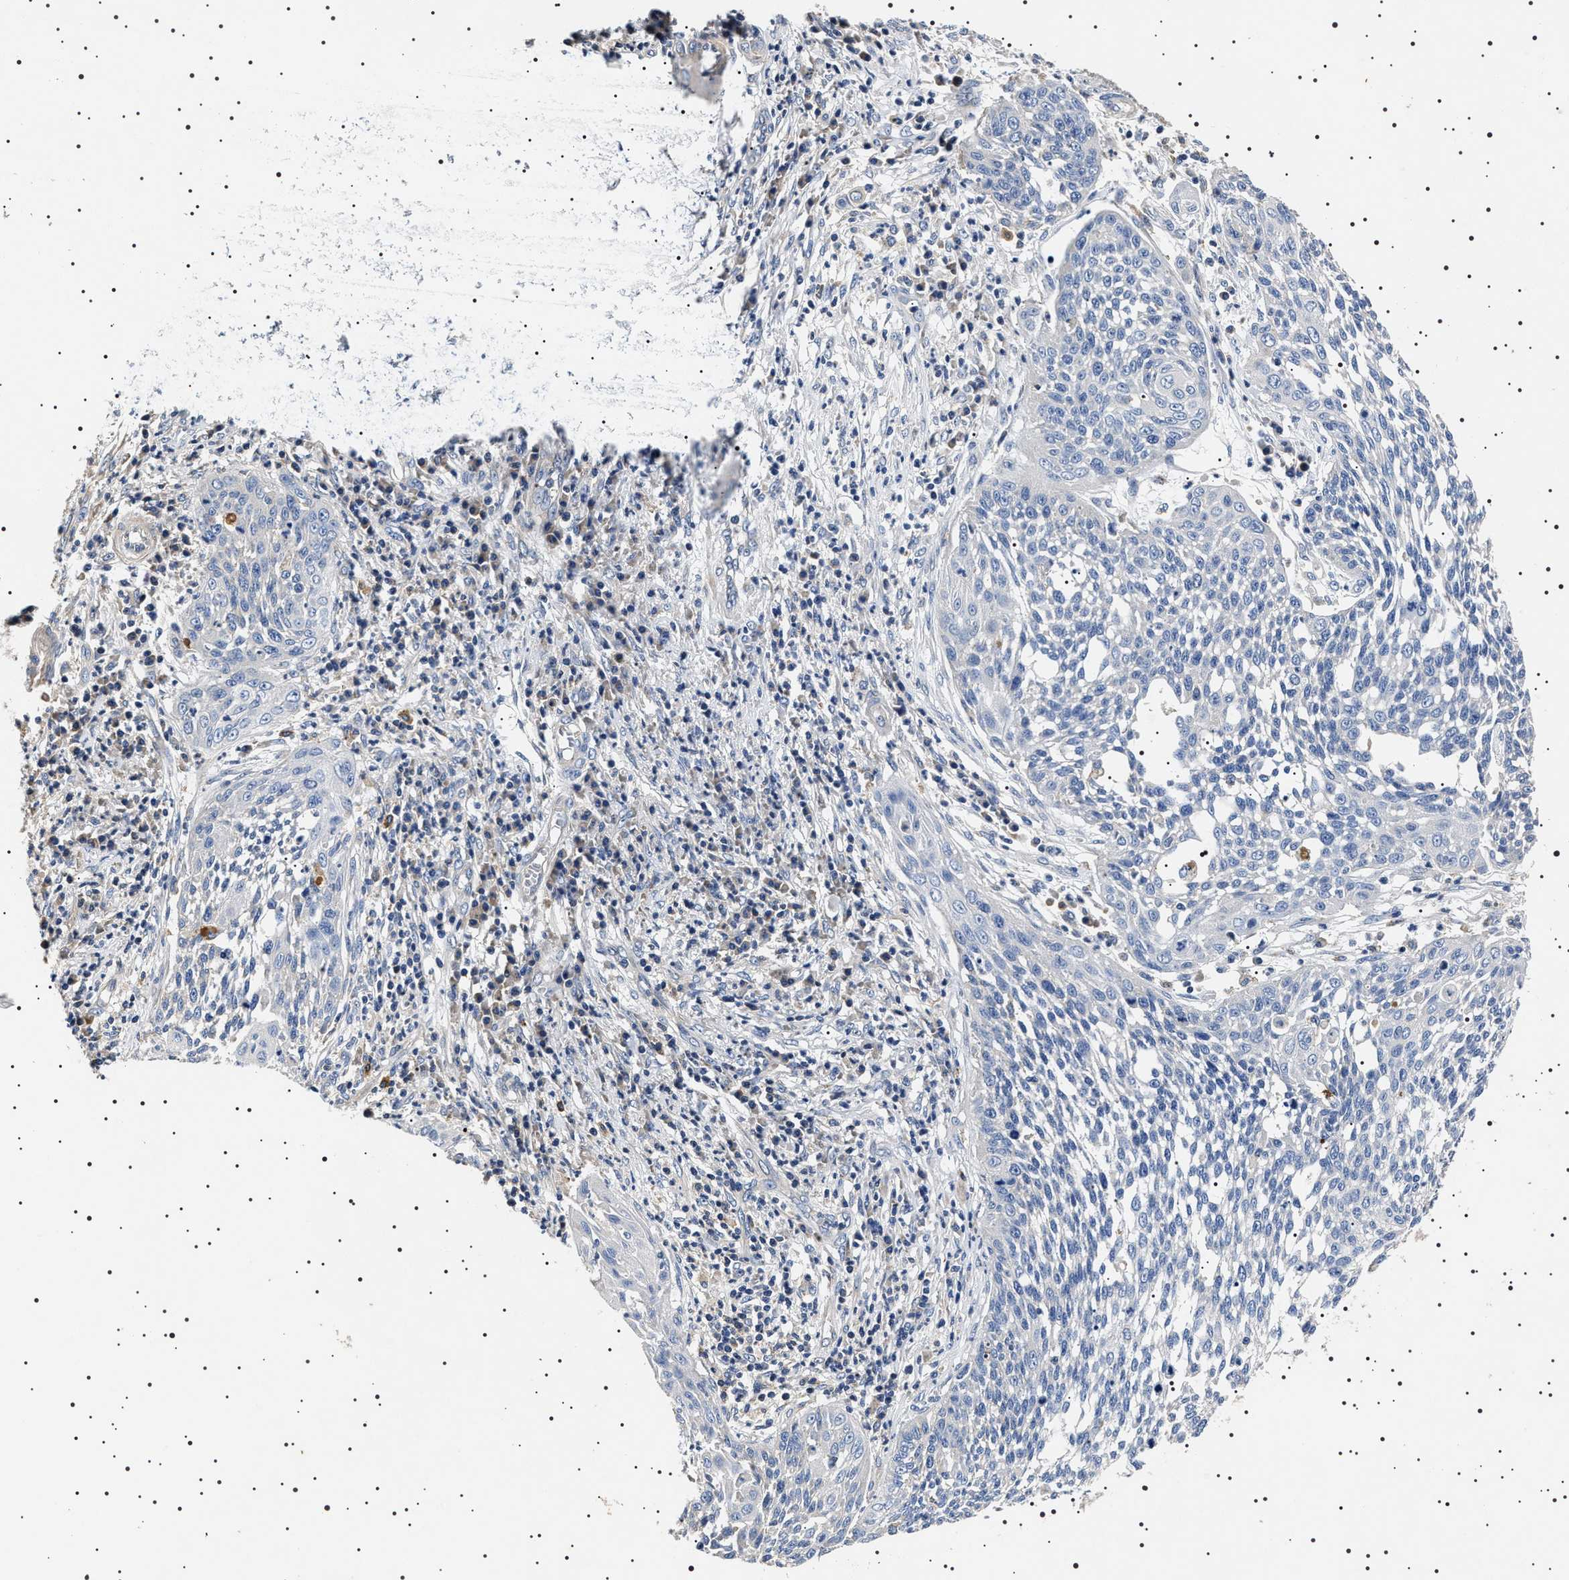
{"staining": {"intensity": "negative", "quantity": "none", "location": "none"}, "tissue": "cervical cancer", "cell_type": "Tumor cells", "image_type": "cancer", "snomed": [{"axis": "morphology", "description": "Squamous cell carcinoma, NOS"}, {"axis": "topography", "description": "Cervix"}], "caption": "The immunohistochemistry photomicrograph has no significant staining in tumor cells of squamous cell carcinoma (cervical) tissue.", "gene": "SLC4A7", "patient": {"sex": "female", "age": 34}}